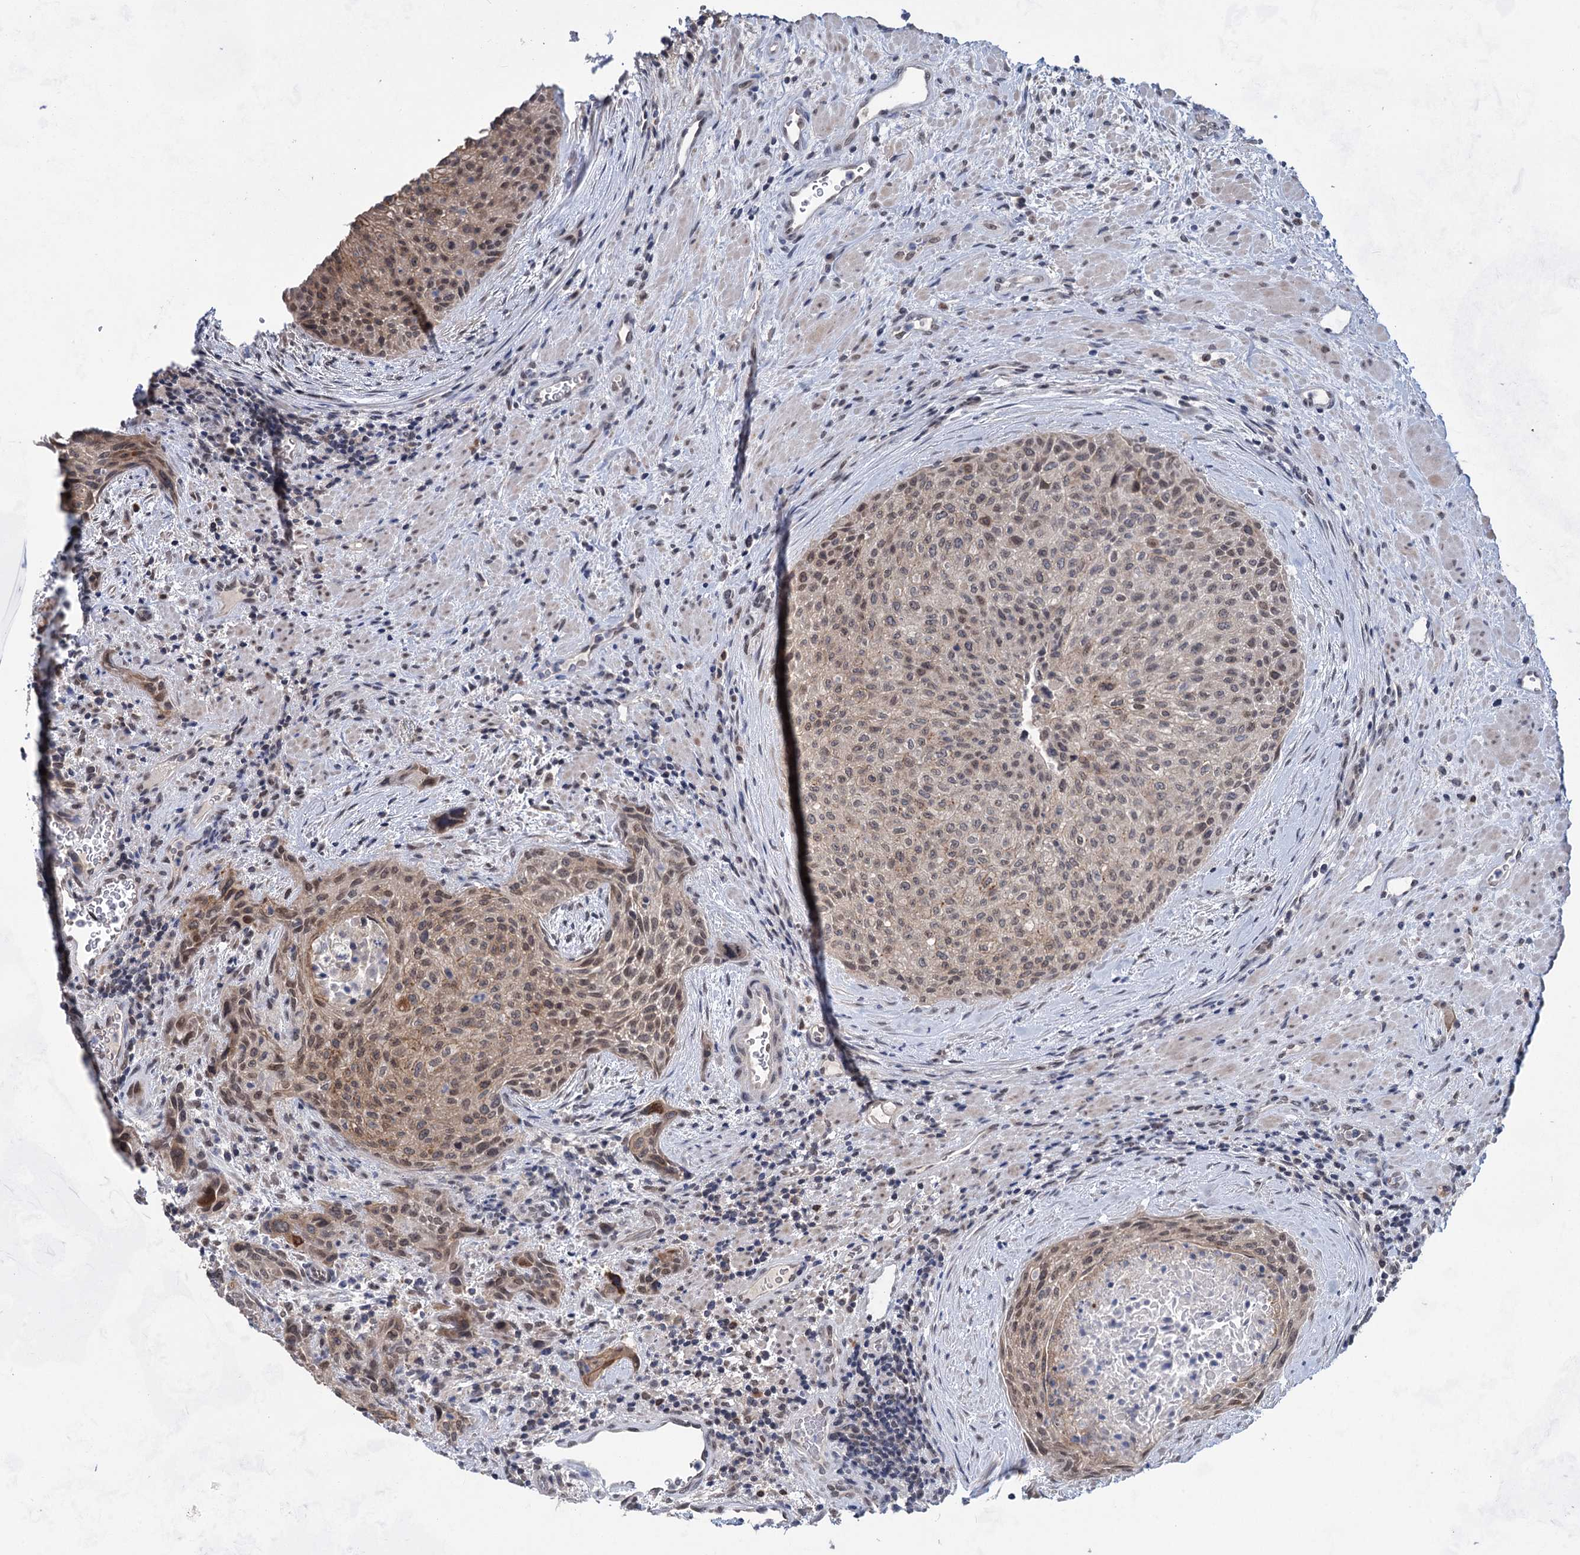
{"staining": {"intensity": "moderate", "quantity": "<25%", "location": "nuclear"}, "tissue": "urothelial cancer", "cell_type": "Tumor cells", "image_type": "cancer", "snomed": [{"axis": "morphology", "description": "Normal tissue, NOS"}, {"axis": "morphology", "description": "Urothelial carcinoma, NOS"}, {"axis": "topography", "description": "Urinary bladder"}, {"axis": "topography", "description": "Peripheral nerve tissue"}], "caption": "DAB (3,3'-diaminobenzidine) immunohistochemical staining of urothelial cancer shows moderate nuclear protein expression in approximately <25% of tumor cells. The staining was performed using DAB to visualize the protein expression in brown, while the nuclei were stained in blue with hematoxylin (Magnification: 20x).", "gene": "TTC17", "patient": {"sex": "male", "age": 35}}